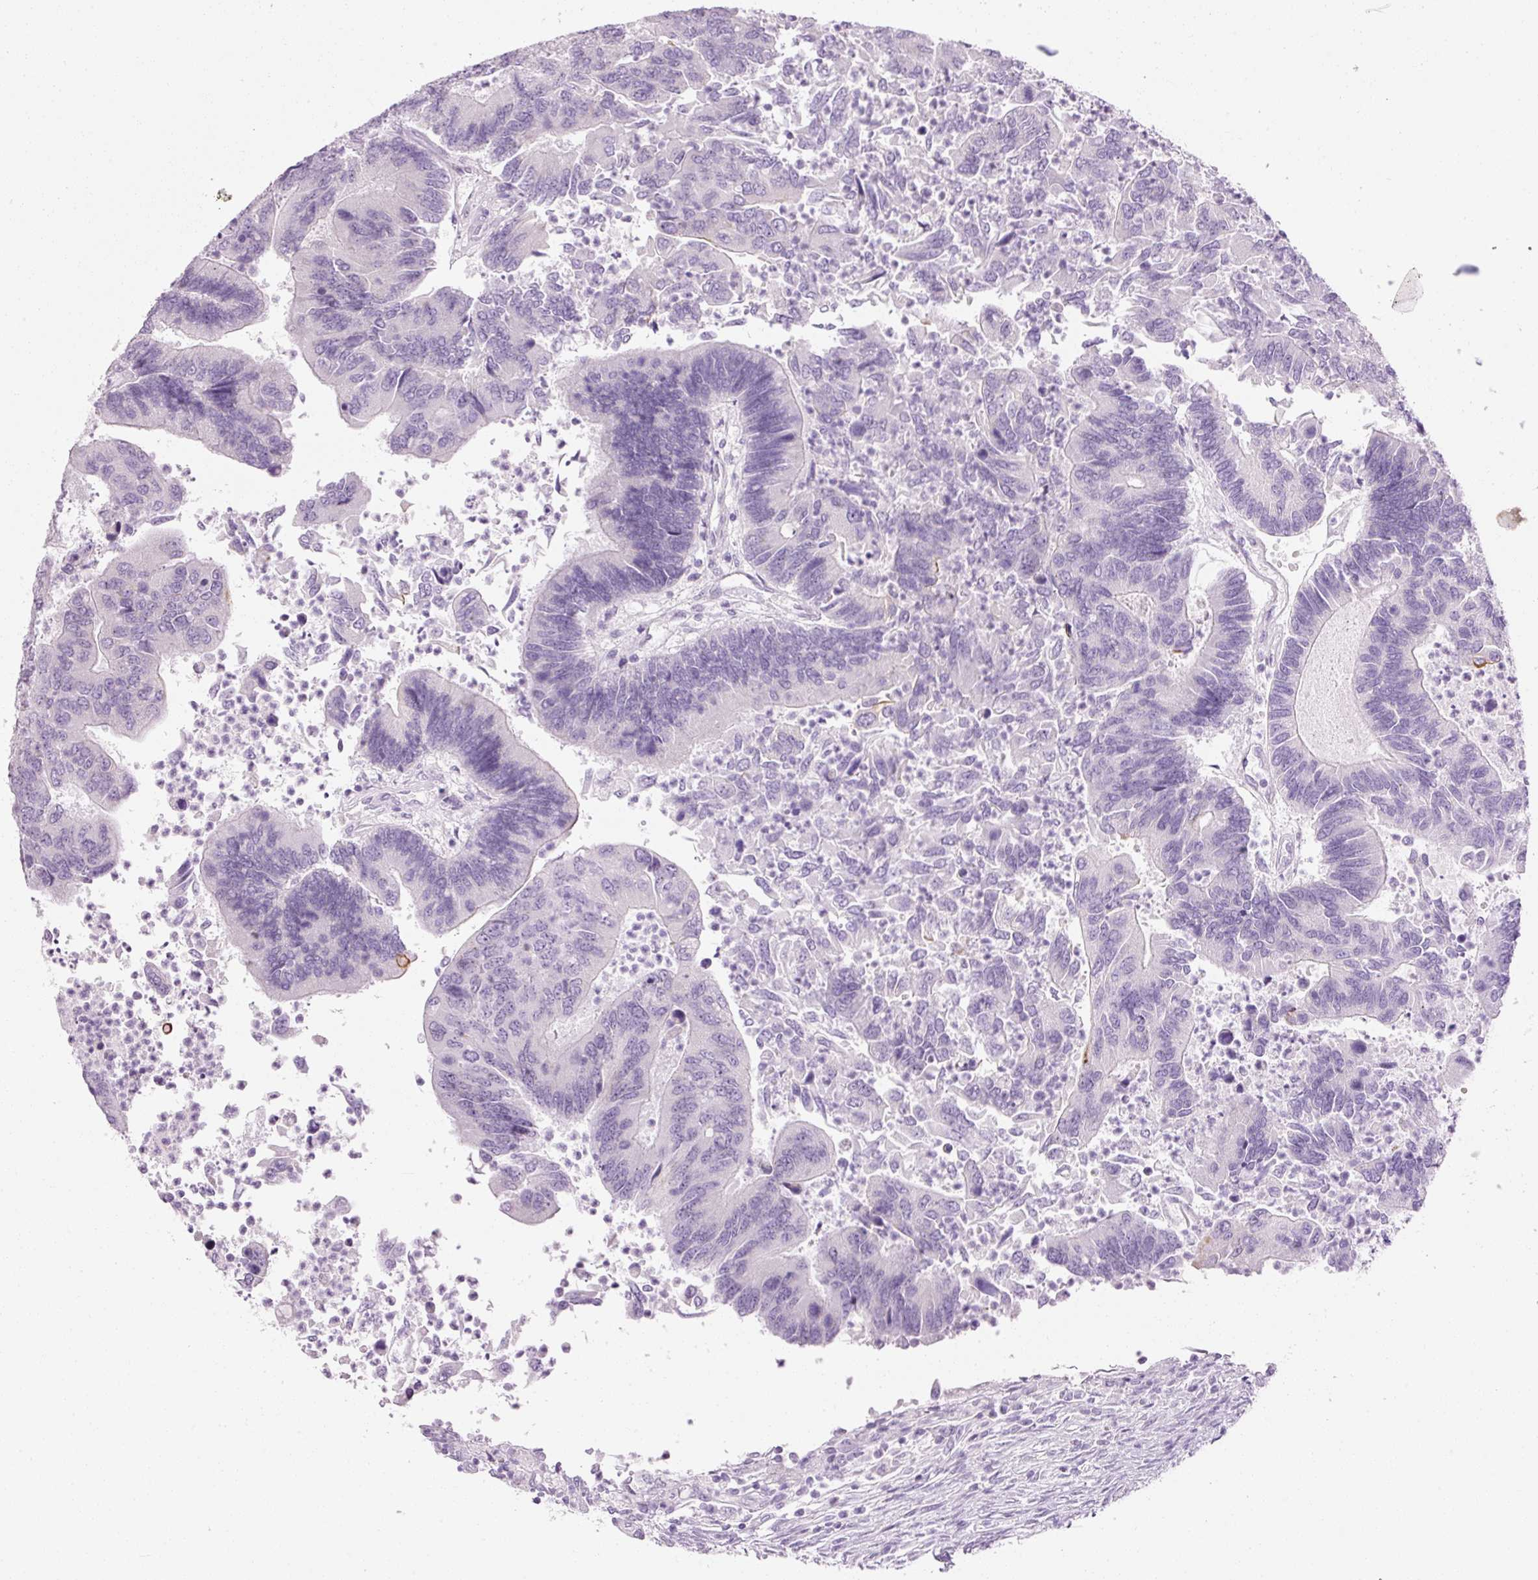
{"staining": {"intensity": "negative", "quantity": "none", "location": "none"}, "tissue": "colorectal cancer", "cell_type": "Tumor cells", "image_type": "cancer", "snomed": [{"axis": "morphology", "description": "Adenocarcinoma, NOS"}, {"axis": "topography", "description": "Colon"}], "caption": "Immunohistochemistry (IHC) of human adenocarcinoma (colorectal) demonstrates no staining in tumor cells.", "gene": "ANKRD20A1", "patient": {"sex": "female", "age": 67}}